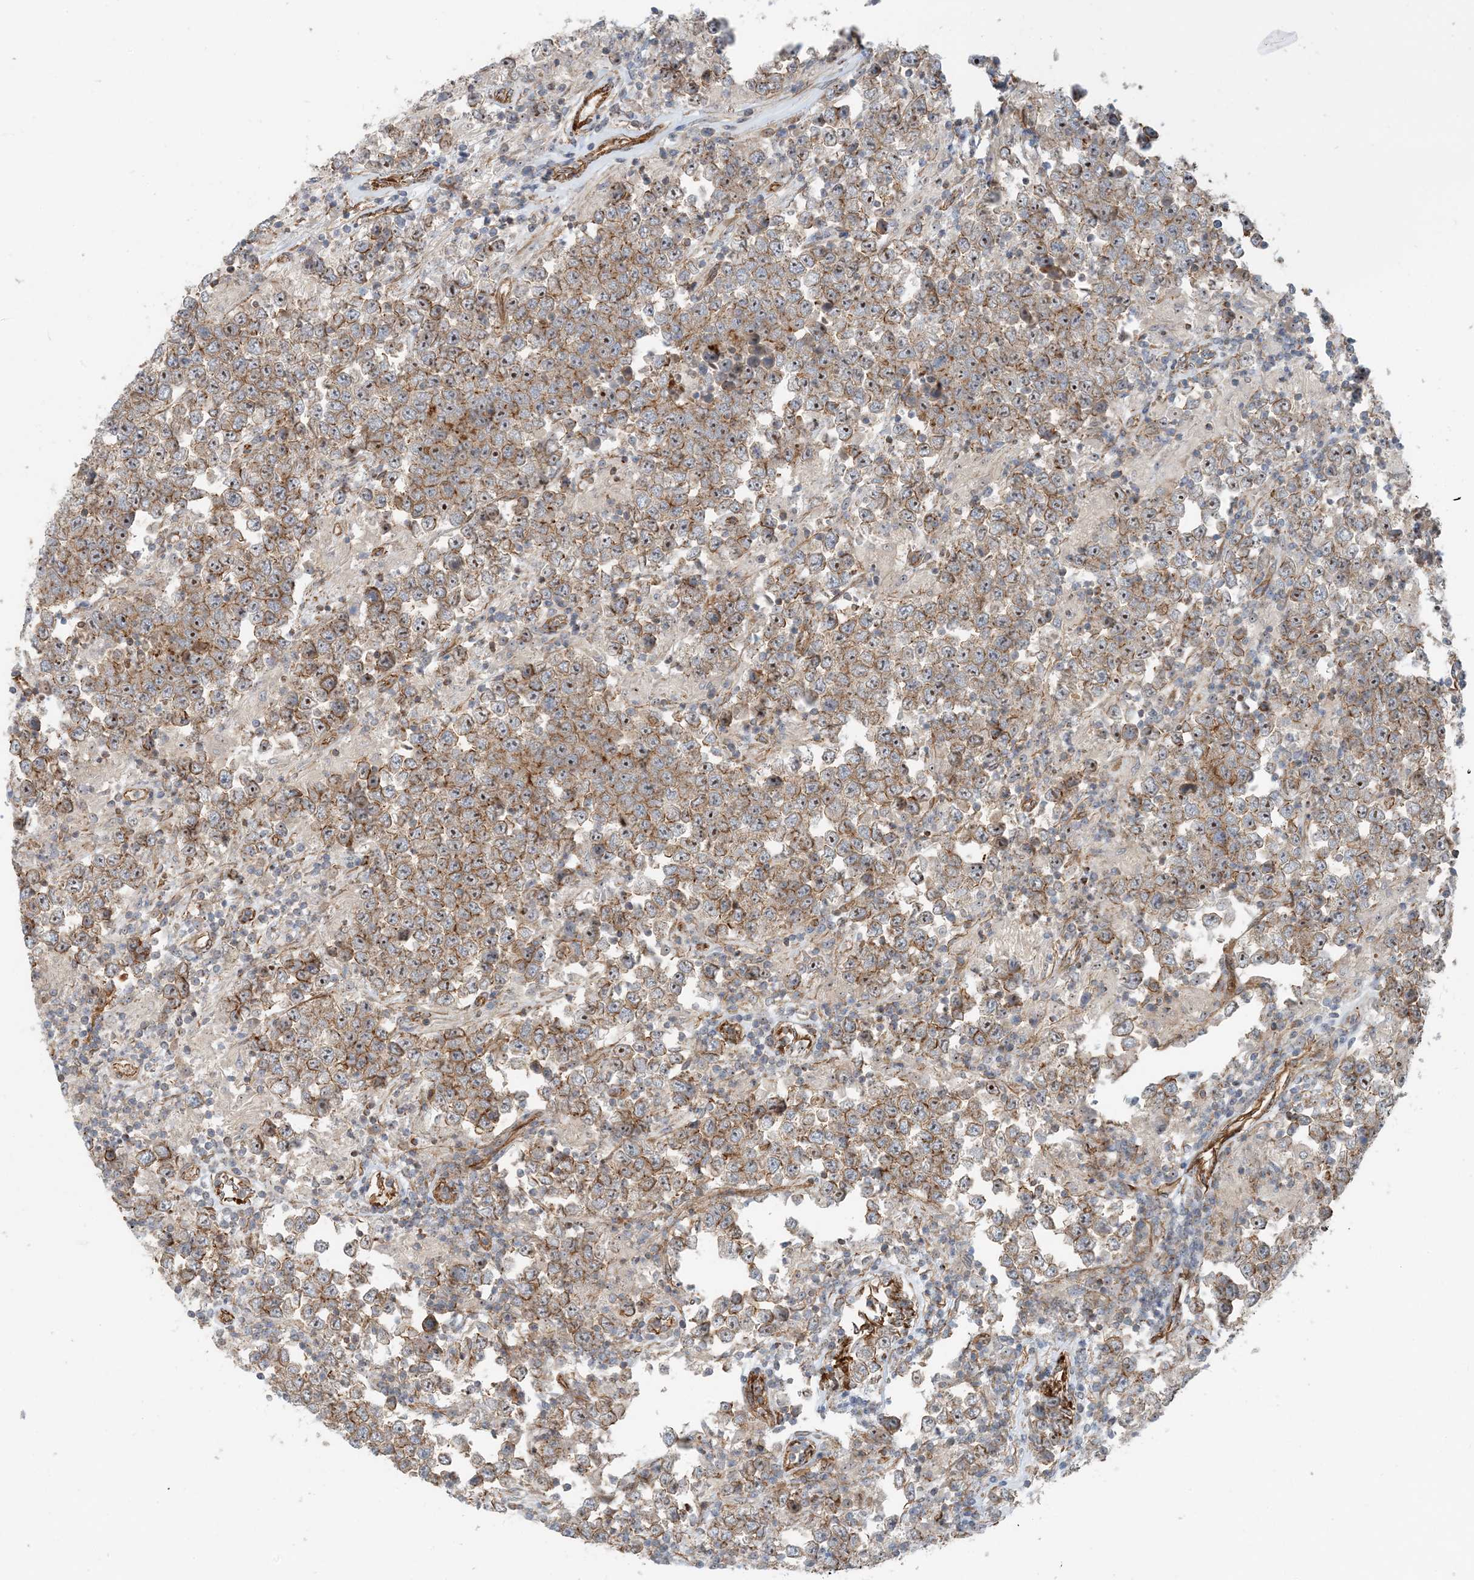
{"staining": {"intensity": "moderate", "quantity": ">75%", "location": "cytoplasmic/membranous,nuclear"}, "tissue": "testis cancer", "cell_type": "Tumor cells", "image_type": "cancer", "snomed": [{"axis": "morphology", "description": "Normal tissue, NOS"}, {"axis": "morphology", "description": "Urothelial carcinoma, High grade"}, {"axis": "morphology", "description": "Seminoma, NOS"}, {"axis": "morphology", "description": "Carcinoma, Embryonal, NOS"}, {"axis": "topography", "description": "Urinary bladder"}, {"axis": "topography", "description": "Testis"}], "caption": "Protein expression analysis of human testis cancer (urothelial carcinoma (high-grade)) reveals moderate cytoplasmic/membranous and nuclear positivity in about >75% of tumor cells.", "gene": "MYL5", "patient": {"sex": "male", "age": 41}}